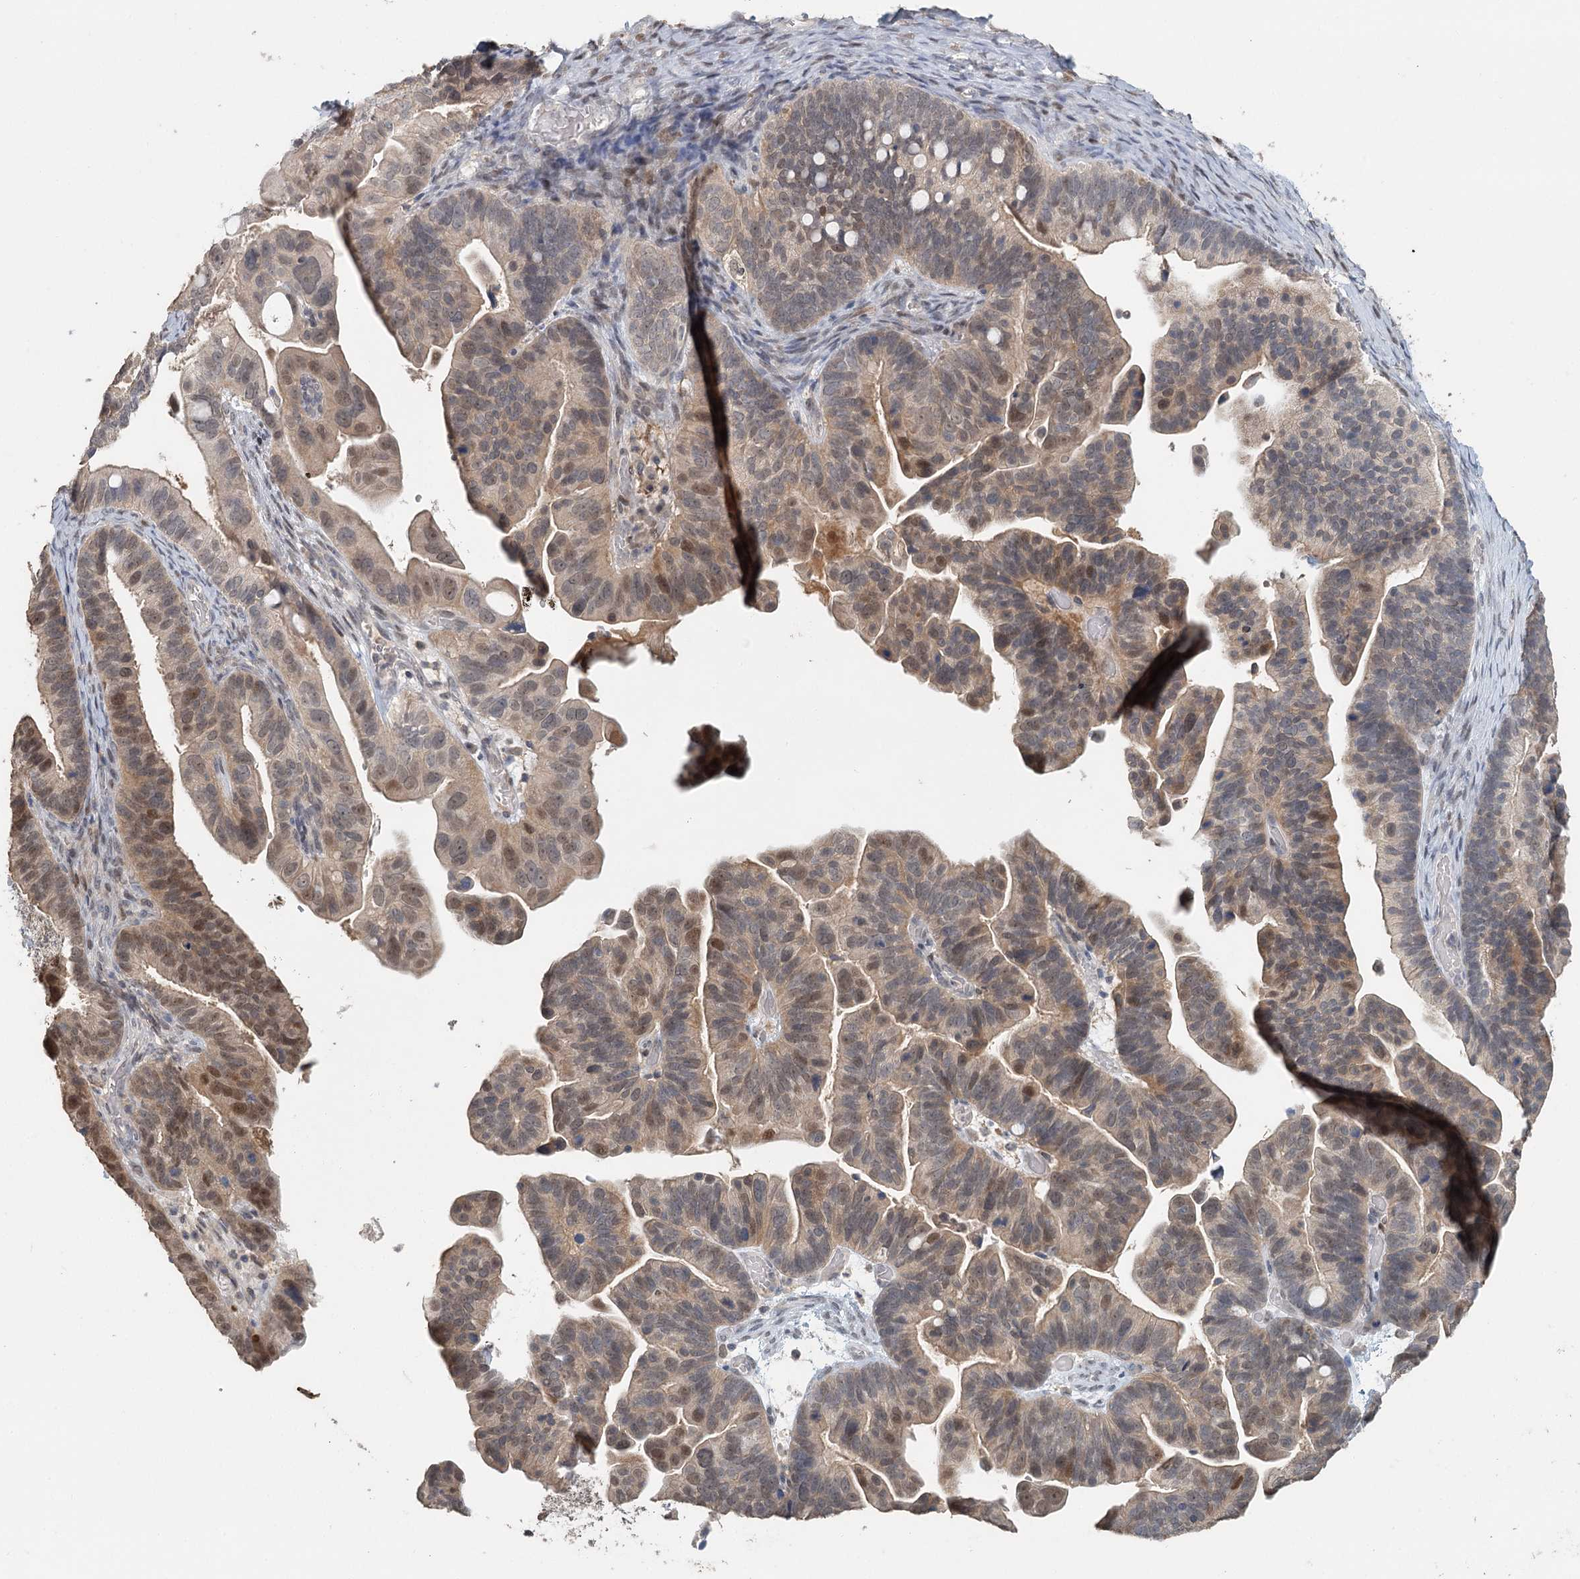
{"staining": {"intensity": "moderate", "quantity": "<25%", "location": "nuclear"}, "tissue": "ovarian cancer", "cell_type": "Tumor cells", "image_type": "cancer", "snomed": [{"axis": "morphology", "description": "Cystadenocarcinoma, serous, NOS"}, {"axis": "topography", "description": "Ovary"}], "caption": "Tumor cells show low levels of moderate nuclear staining in about <25% of cells in human ovarian cancer.", "gene": "ADK", "patient": {"sex": "female", "age": 56}}